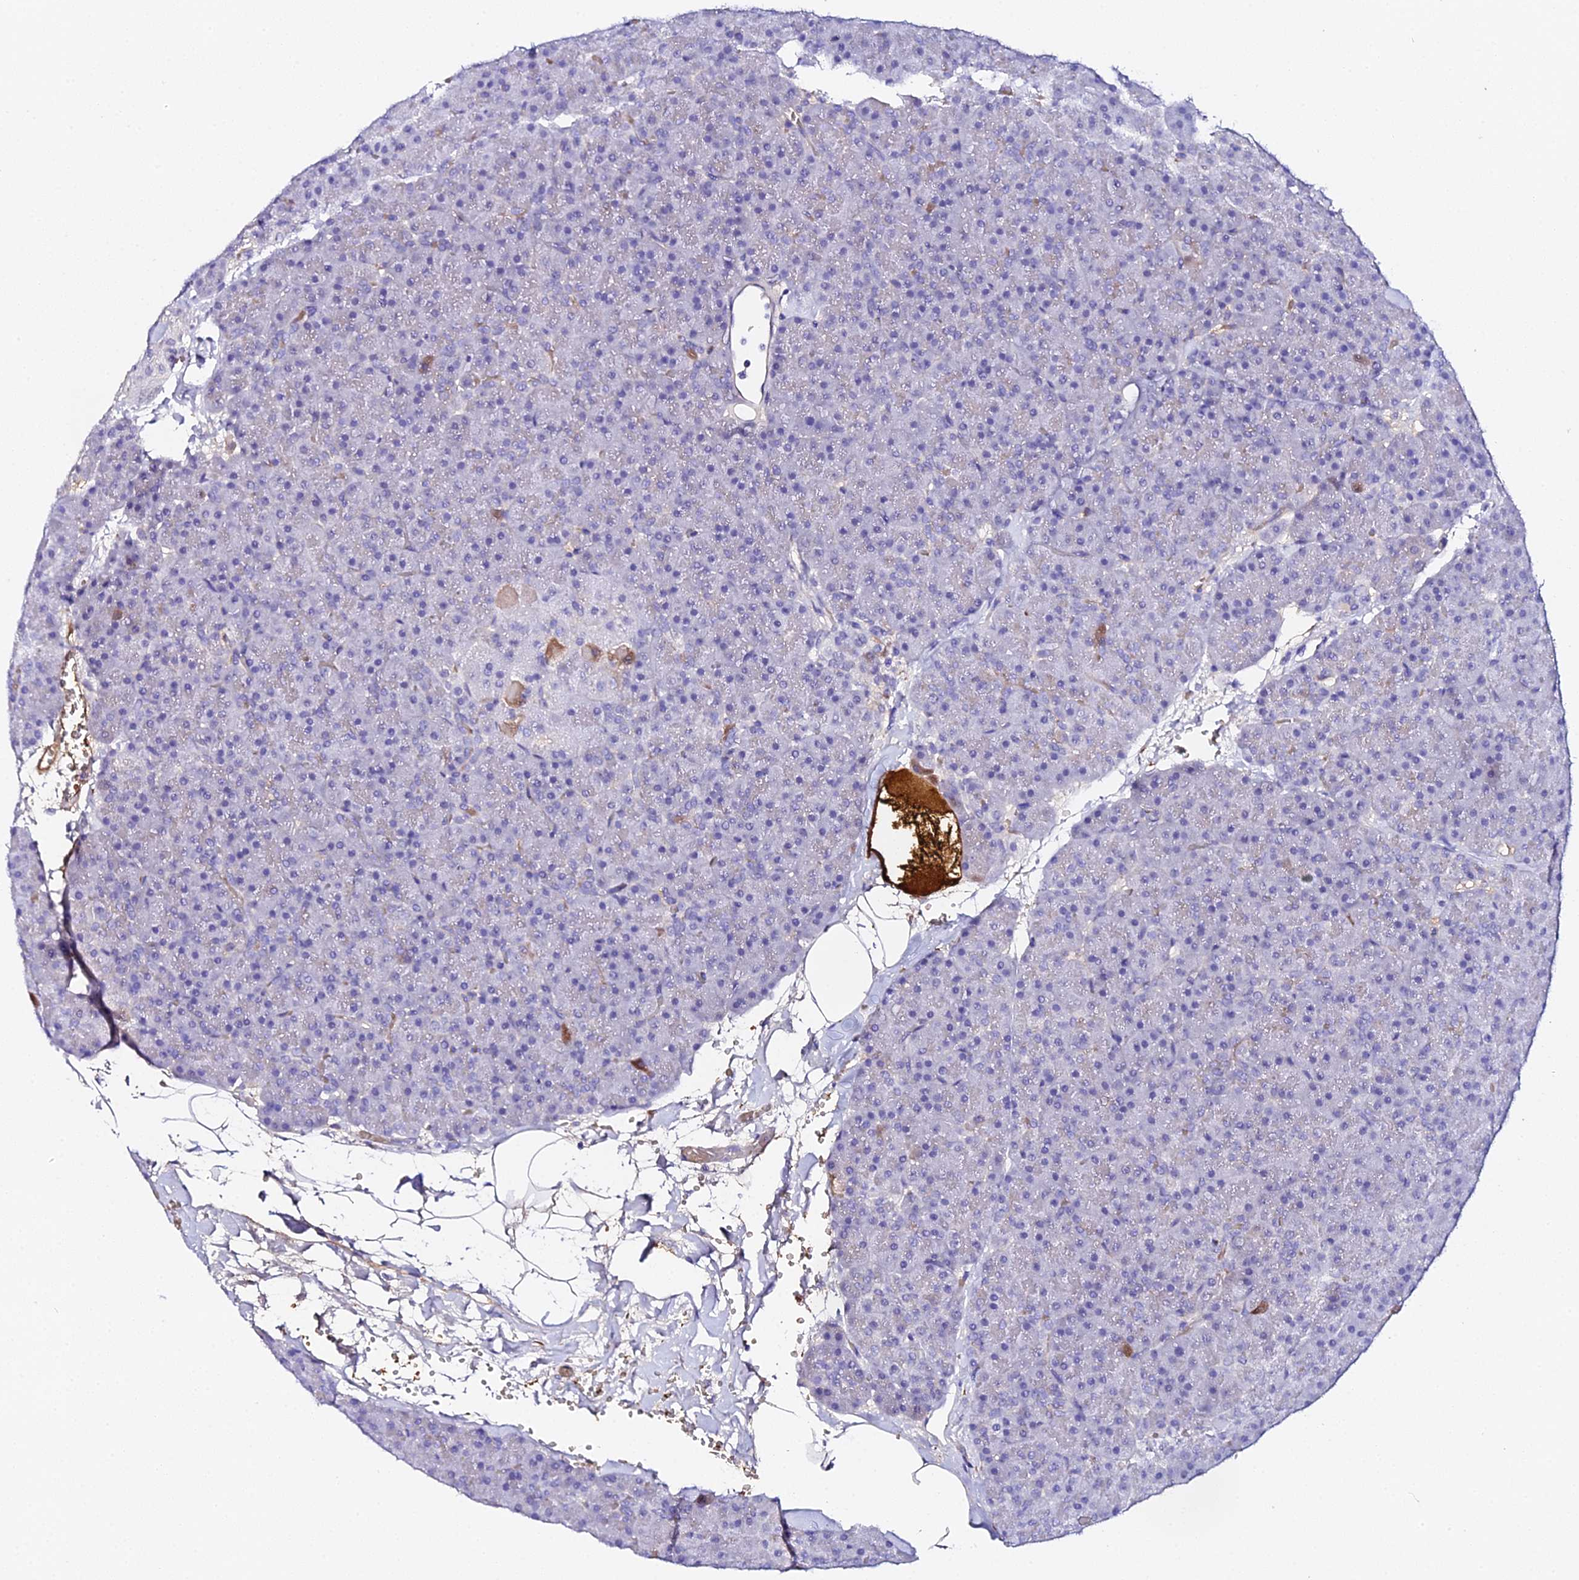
{"staining": {"intensity": "weak", "quantity": "<25%", "location": "cytoplasmic/membranous"}, "tissue": "pancreas", "cell_type": "Exocrine glandular cells", "image_type": "normal", "snomed": [{"axis": "morphology", "description": "Normal tissue, NOS"}, {"axis": "topography", "description": "Pancreas"}], "caption": "Exocrine glandular cells show no significant protein staining in normal pancreas. (Immunohistochemistry, brightfield microscopy, high magnification).", "gene": "CFAP45", "patient": {"sex": "male", "age": 36}}